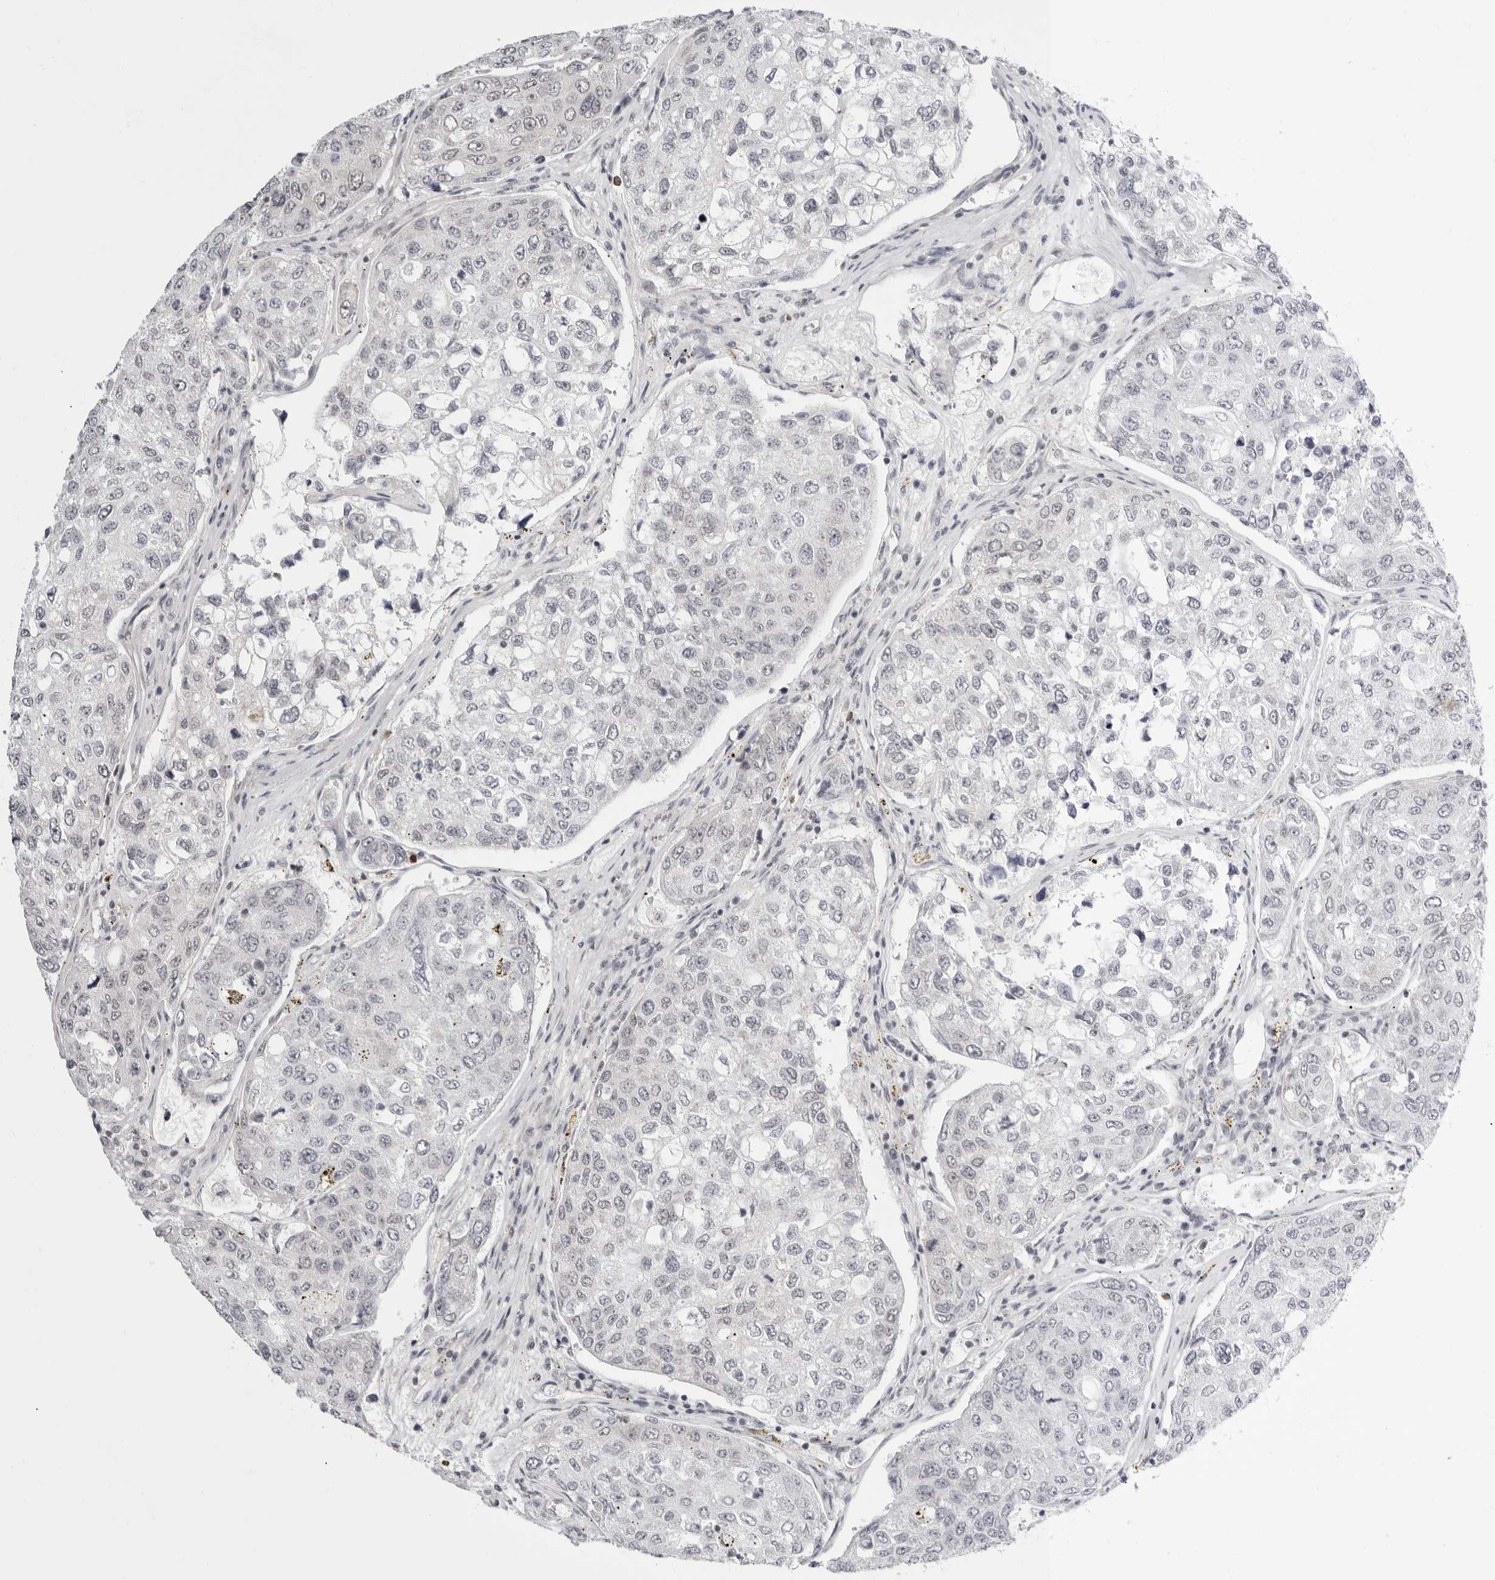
{"staining": {"intensity": "negative", "quantity": "none", "location": "none"}, "tissue": "urothelial cancer", "cell_type": "Tumor cells", "image_type": "cancer", "snomed": [{"axis": "morphology", "description": "Urothelial carcinoma, High grade"}, {"axis": "topography", "description": "Lymph node"}, {"axis": "topography", "description": "Urinary bladder"}], "caption": "DAB immunohistochemical staining of urothelial carcinoma (high-grade) shows no significant expression in tumor cells.", "gene": "PPP2R5C", "patient": {"sex": "male", "age": 51}}